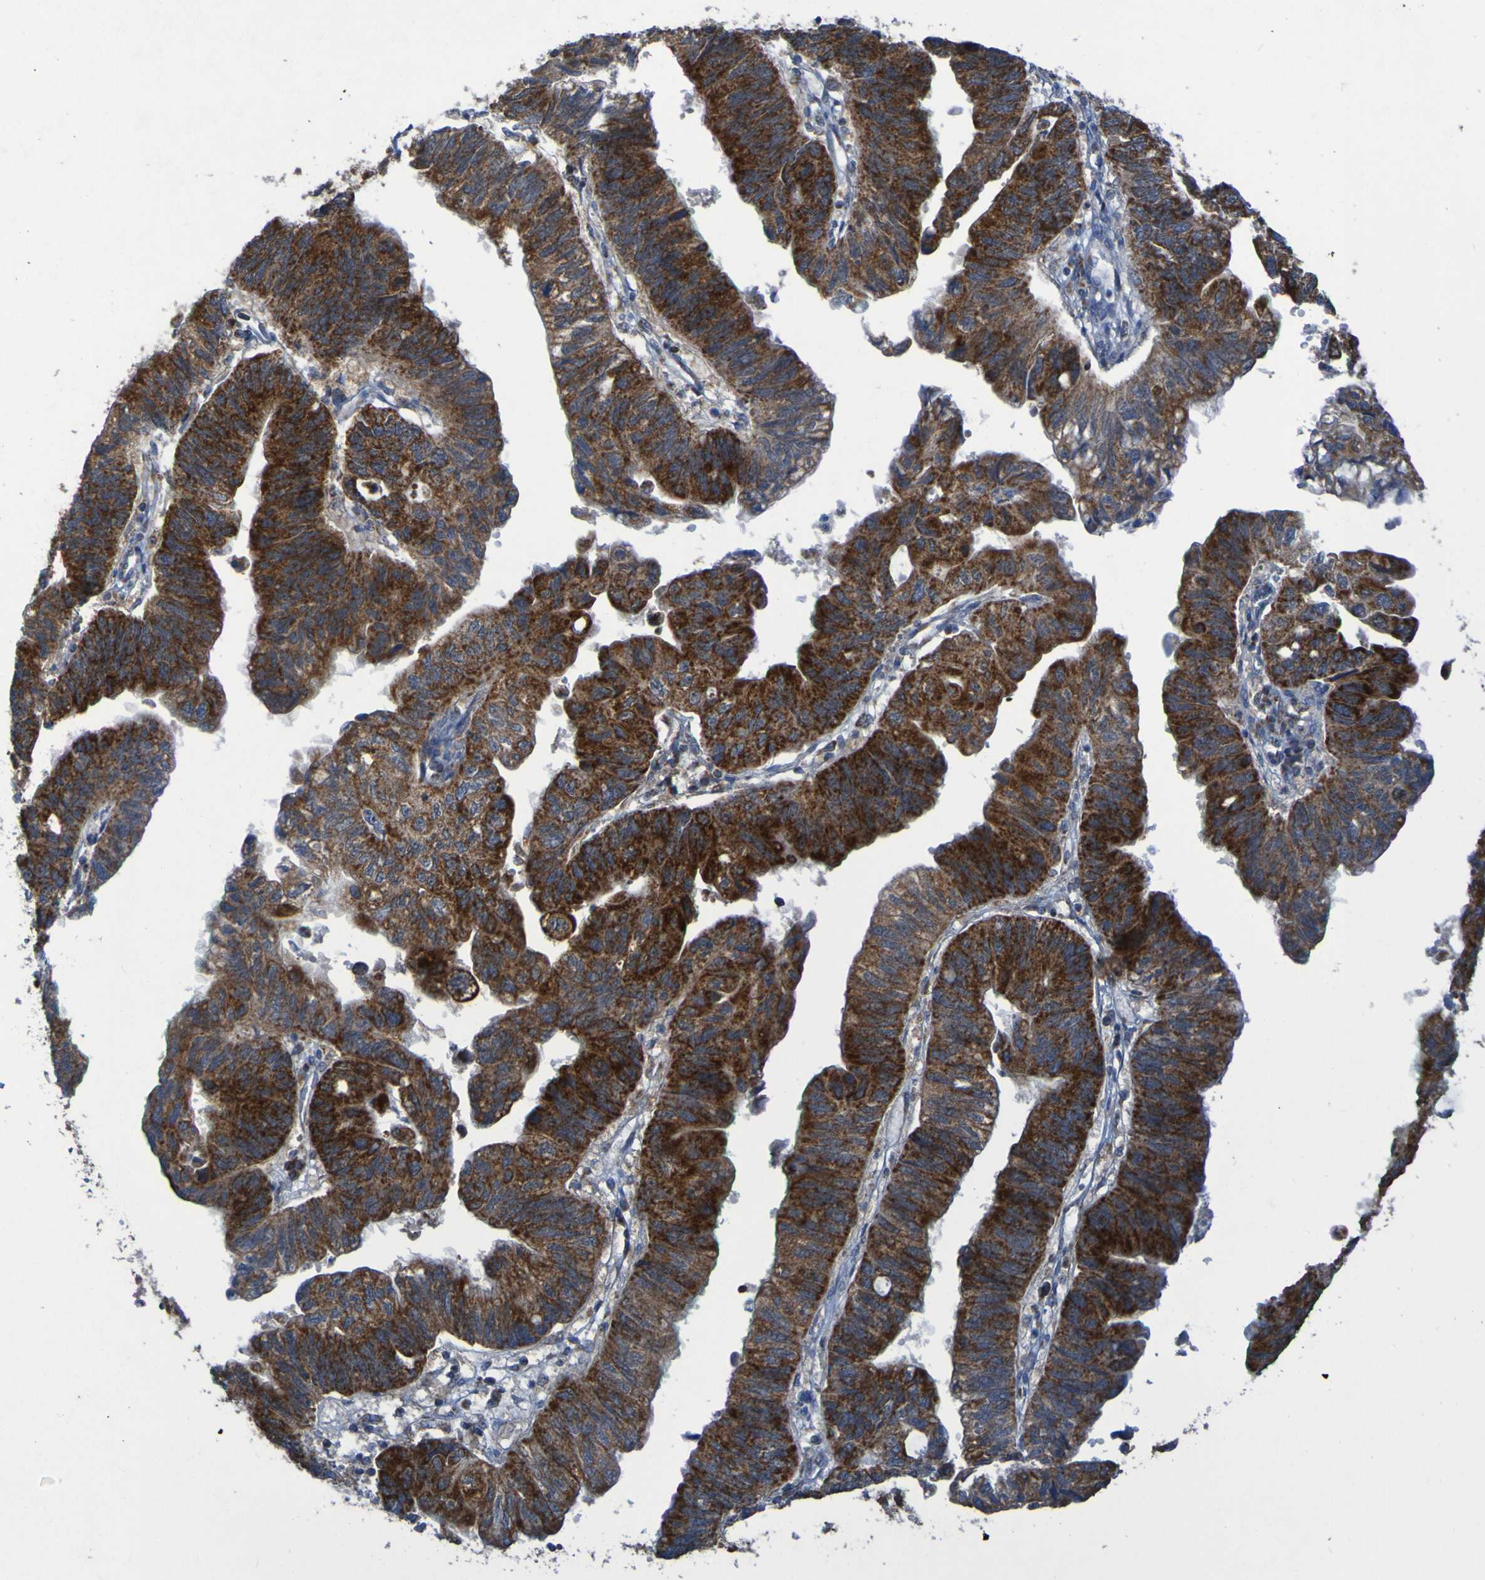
{"staining": {"intensity": "strong", "quantity": ">75%", "location": "cytoplasmic/membranous"}, "tissue": "stomach cancer", "cell_type": "Tumor cells", "image_type": "cancer", "snomed": [{"axis": "morphology", "description": "Adenocarcinoma, NOS"}, {"axis": "topography", "description": "Stomach"}], "caption": "Stomach adenocarcinoma tissue demonstrates strong cytoplasmic/membranous expression in approximately >75% of tumor cells, visualized by immunohistochemistry. The protein is shown in brown color, while the nuclei are stained blue.", "gene": "CCDC51", "patient": {"sex": "male", "age": 59}}